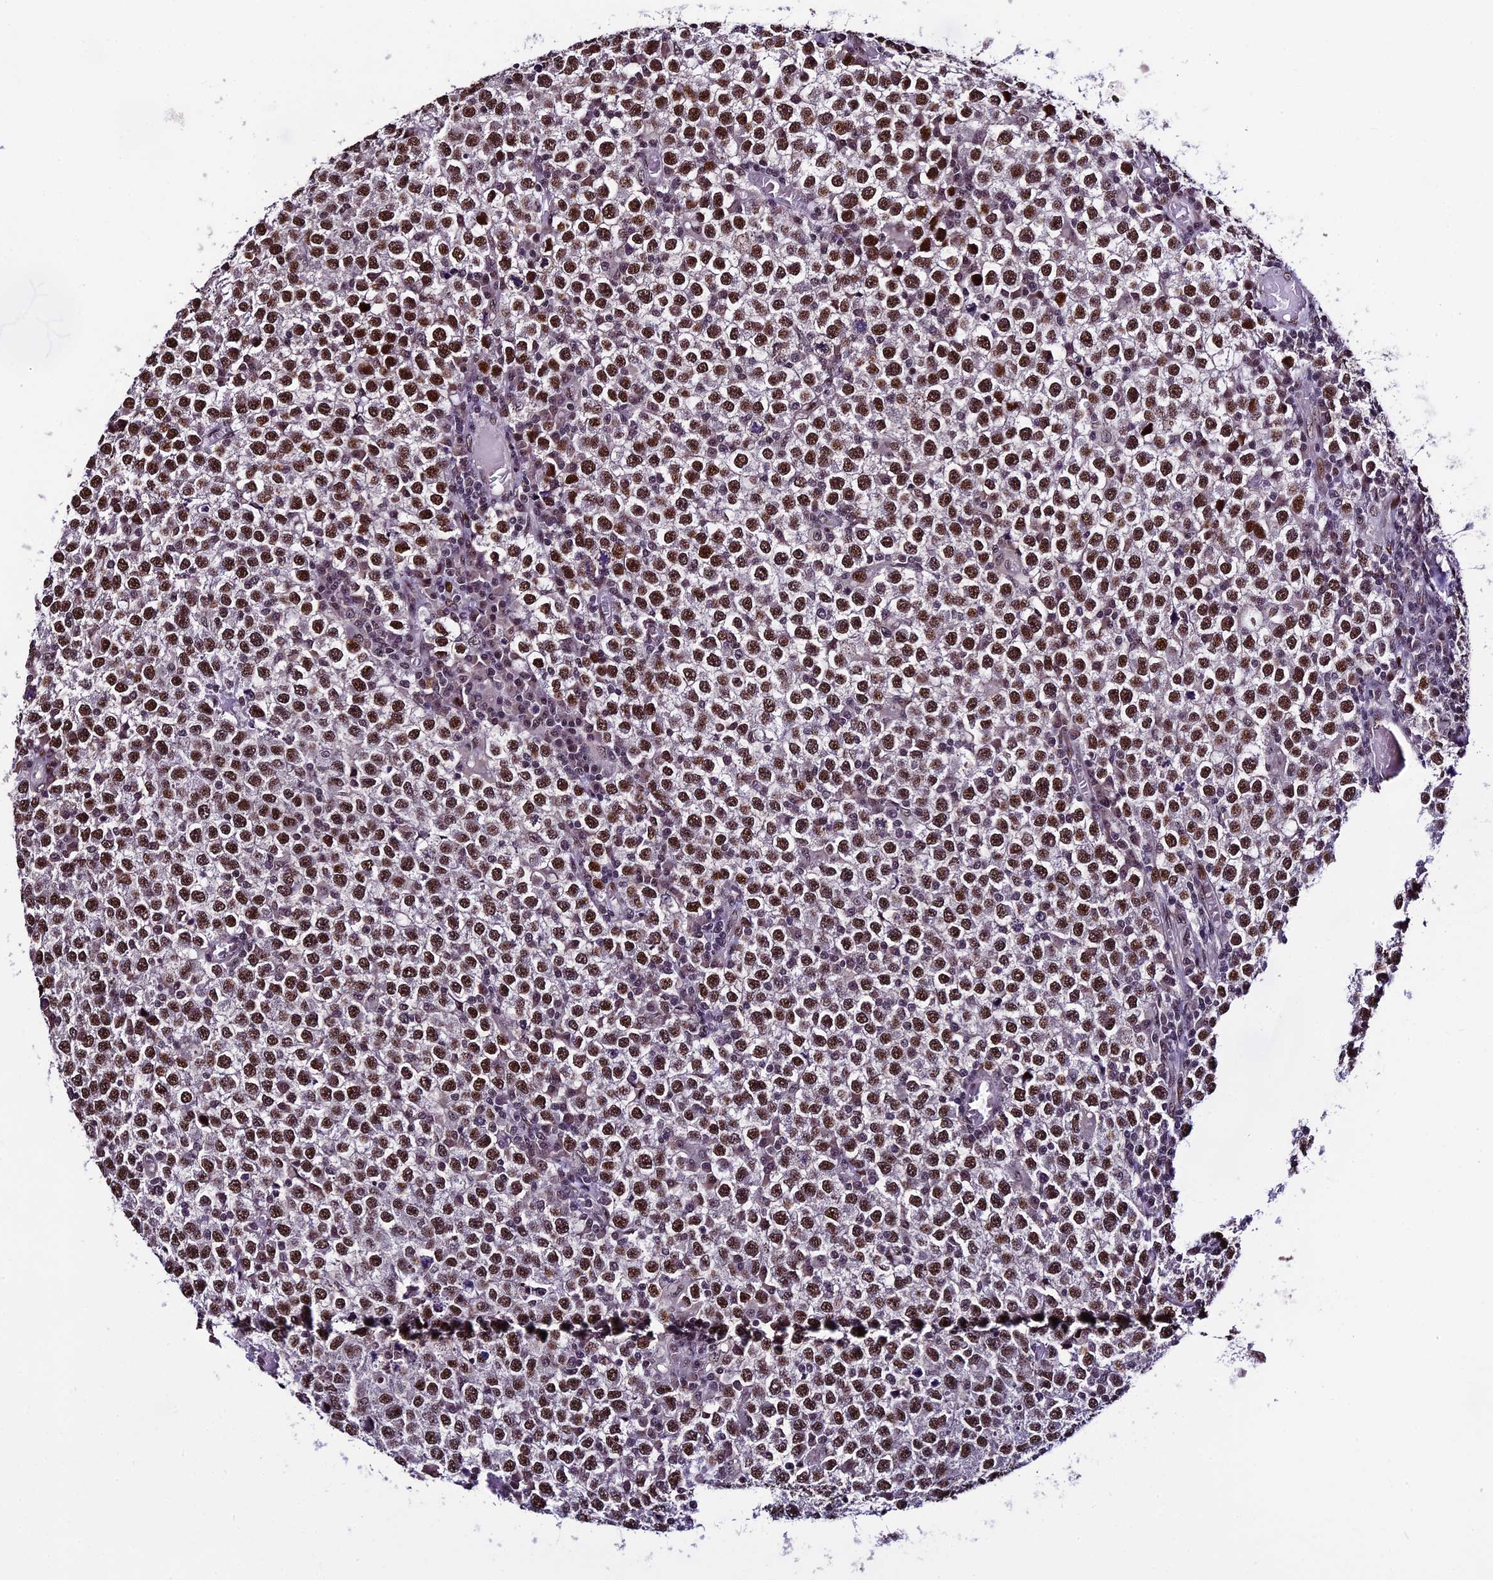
{"staining": {"intensity": "strong", "quantity": ">75%", "location": "nuclear"}, "tissue": "testis cancer", "cell_type": "Tumor cells", "image_type": "cancer", "snomed": [{"axis": "morphology", "description": "Seminoma, NOS"}, {"axis": "topography", "description": "Testis"}], "caption": "Seminoma (testis) stained with DAB (3,3'-diaminobenzidine) IHC shows high levels of strong nuclear positivity in about >75% of tumor cells. (DAB IHC with brightfield microscopy, high magnification).", "gene": "TCP11L2", "patient": {"sex": "male", "age": 65}}